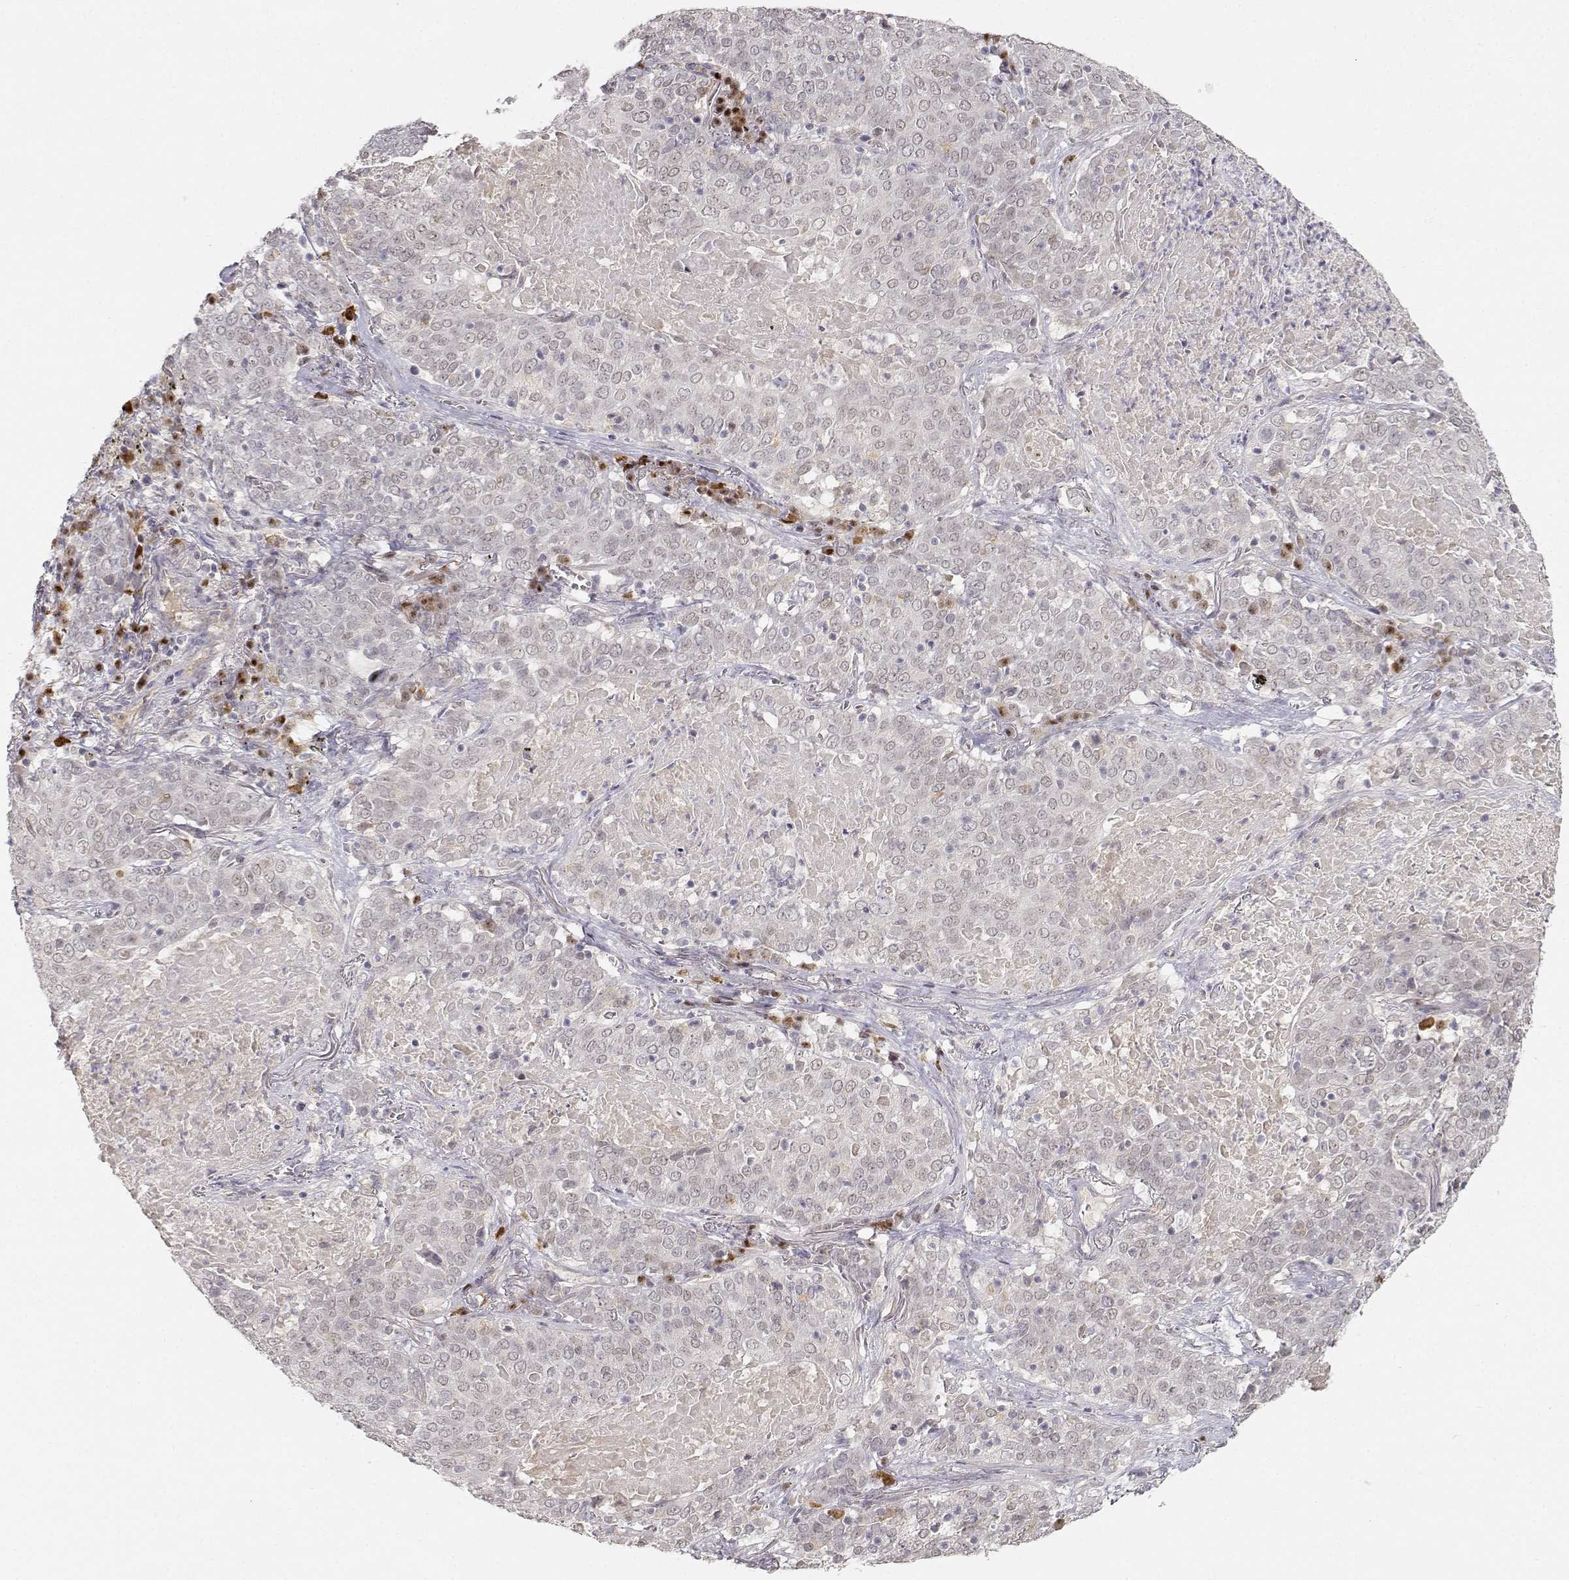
{"staining": {"intensity": "negative", "quantity": "none", "location": "none"}, "tissue": "lung cancer", "cell_type": "Tumor cells", "image_type": "cancer", "snomed": [{"axis": "morphology", "description": "Squamous cell carcinoma, NOS"}, {"axis": "topography", "description": "Lung"}], "caption": "A photomicrograph of lung cancer stained for a protein demonstrates no brown staining in tumor cells.", "gene": "EAF2", "patient": {"sex": "male", "age": 82}}